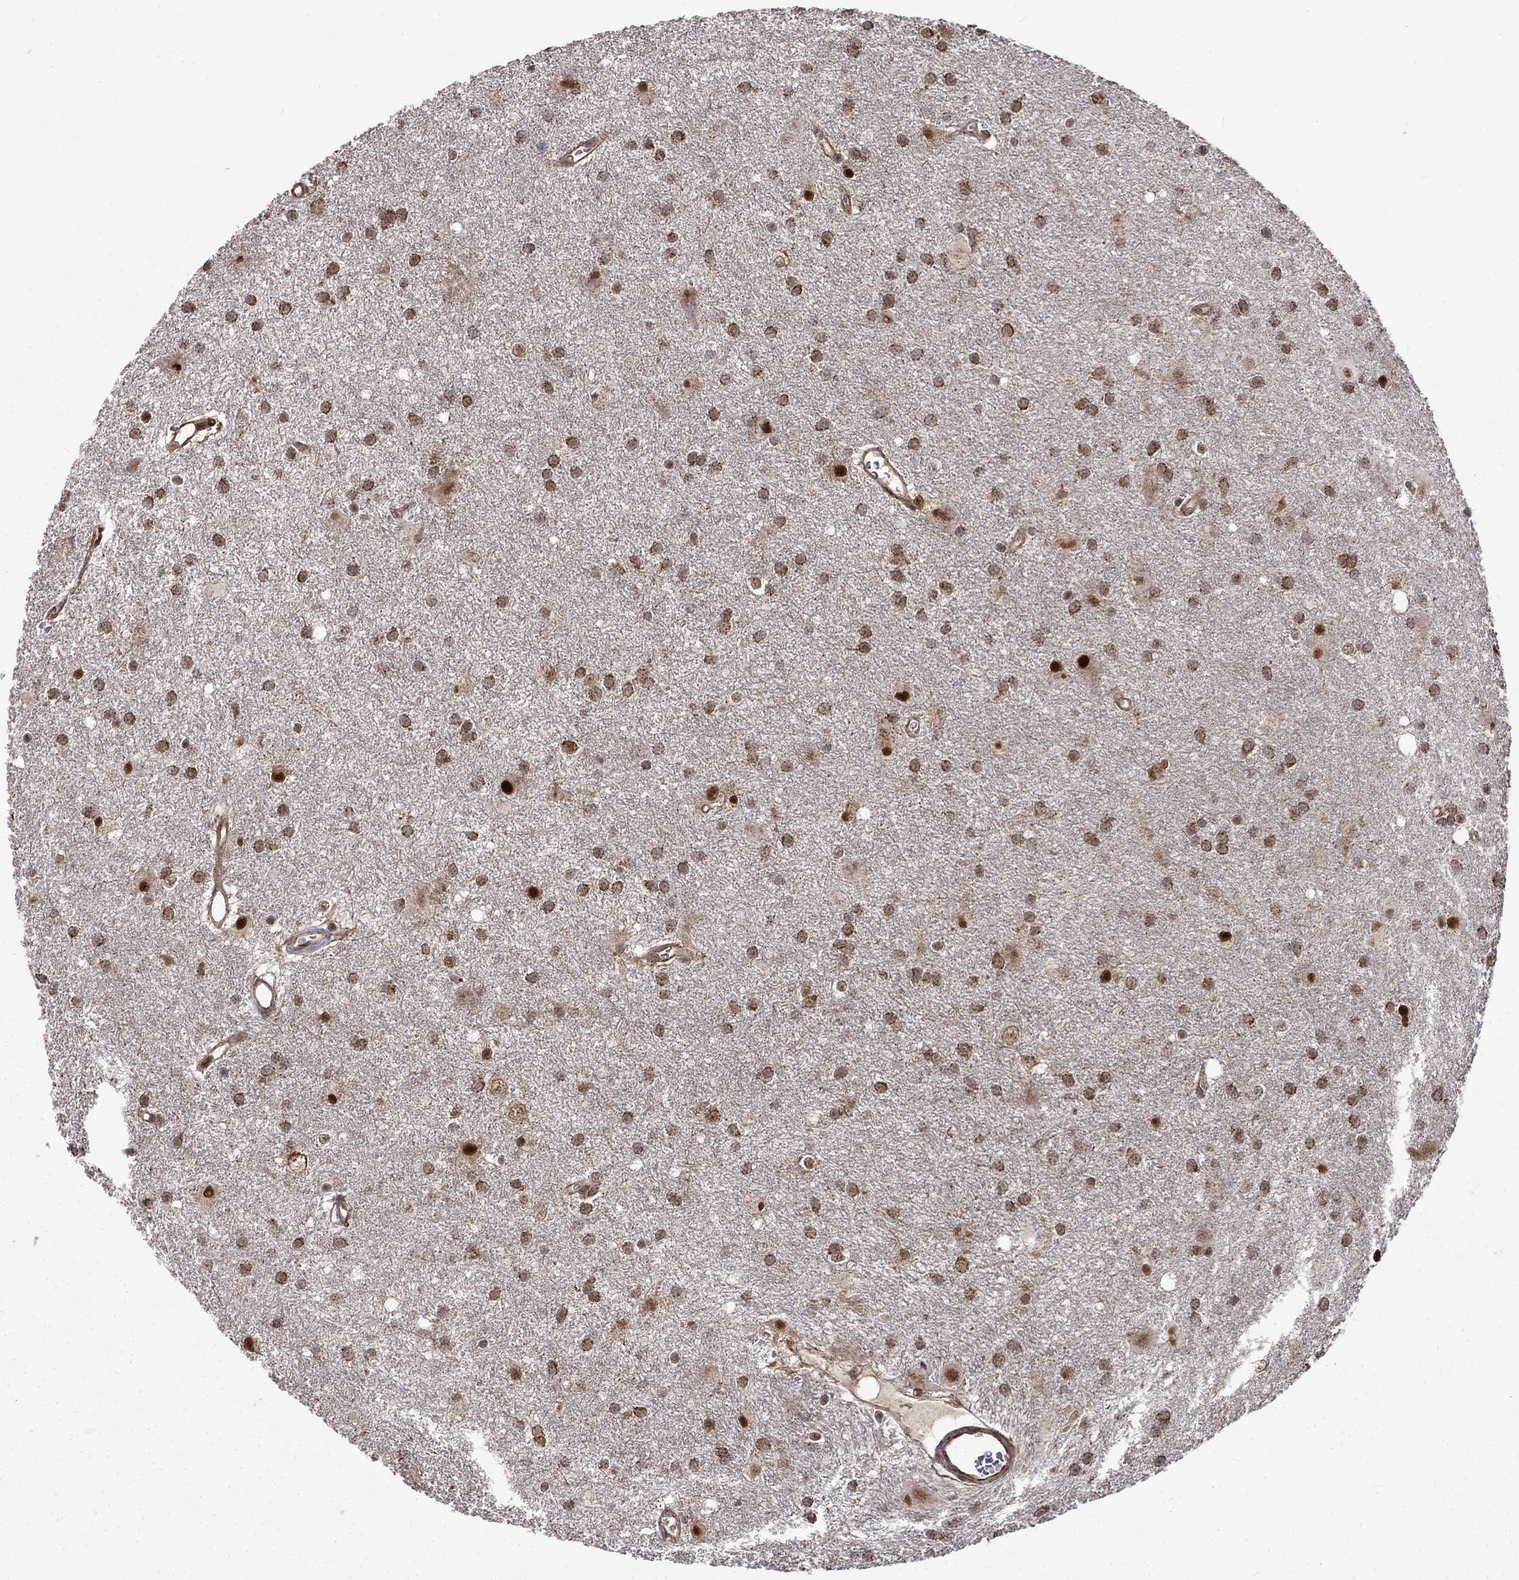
{"staining": {"intensity": "moderate", "quantity": "<25%", "location": "nuclear"}, "tissue": "glioma", "cell_type": "Tumor cells", "image_type": "cancer", "snomed": [{"axis": "morphology", "description": "Glioma, malignant, Low grade"}, {"axis": "topography", "description": "Brain"}], "caption": "Immunohistochemical staining of human glioma demonstrates low levels of moderate nuclear expression in approximately <25% of tumor cells.", "gene": "KPNA3", "patient": {"sex": "male", "age": 58}}